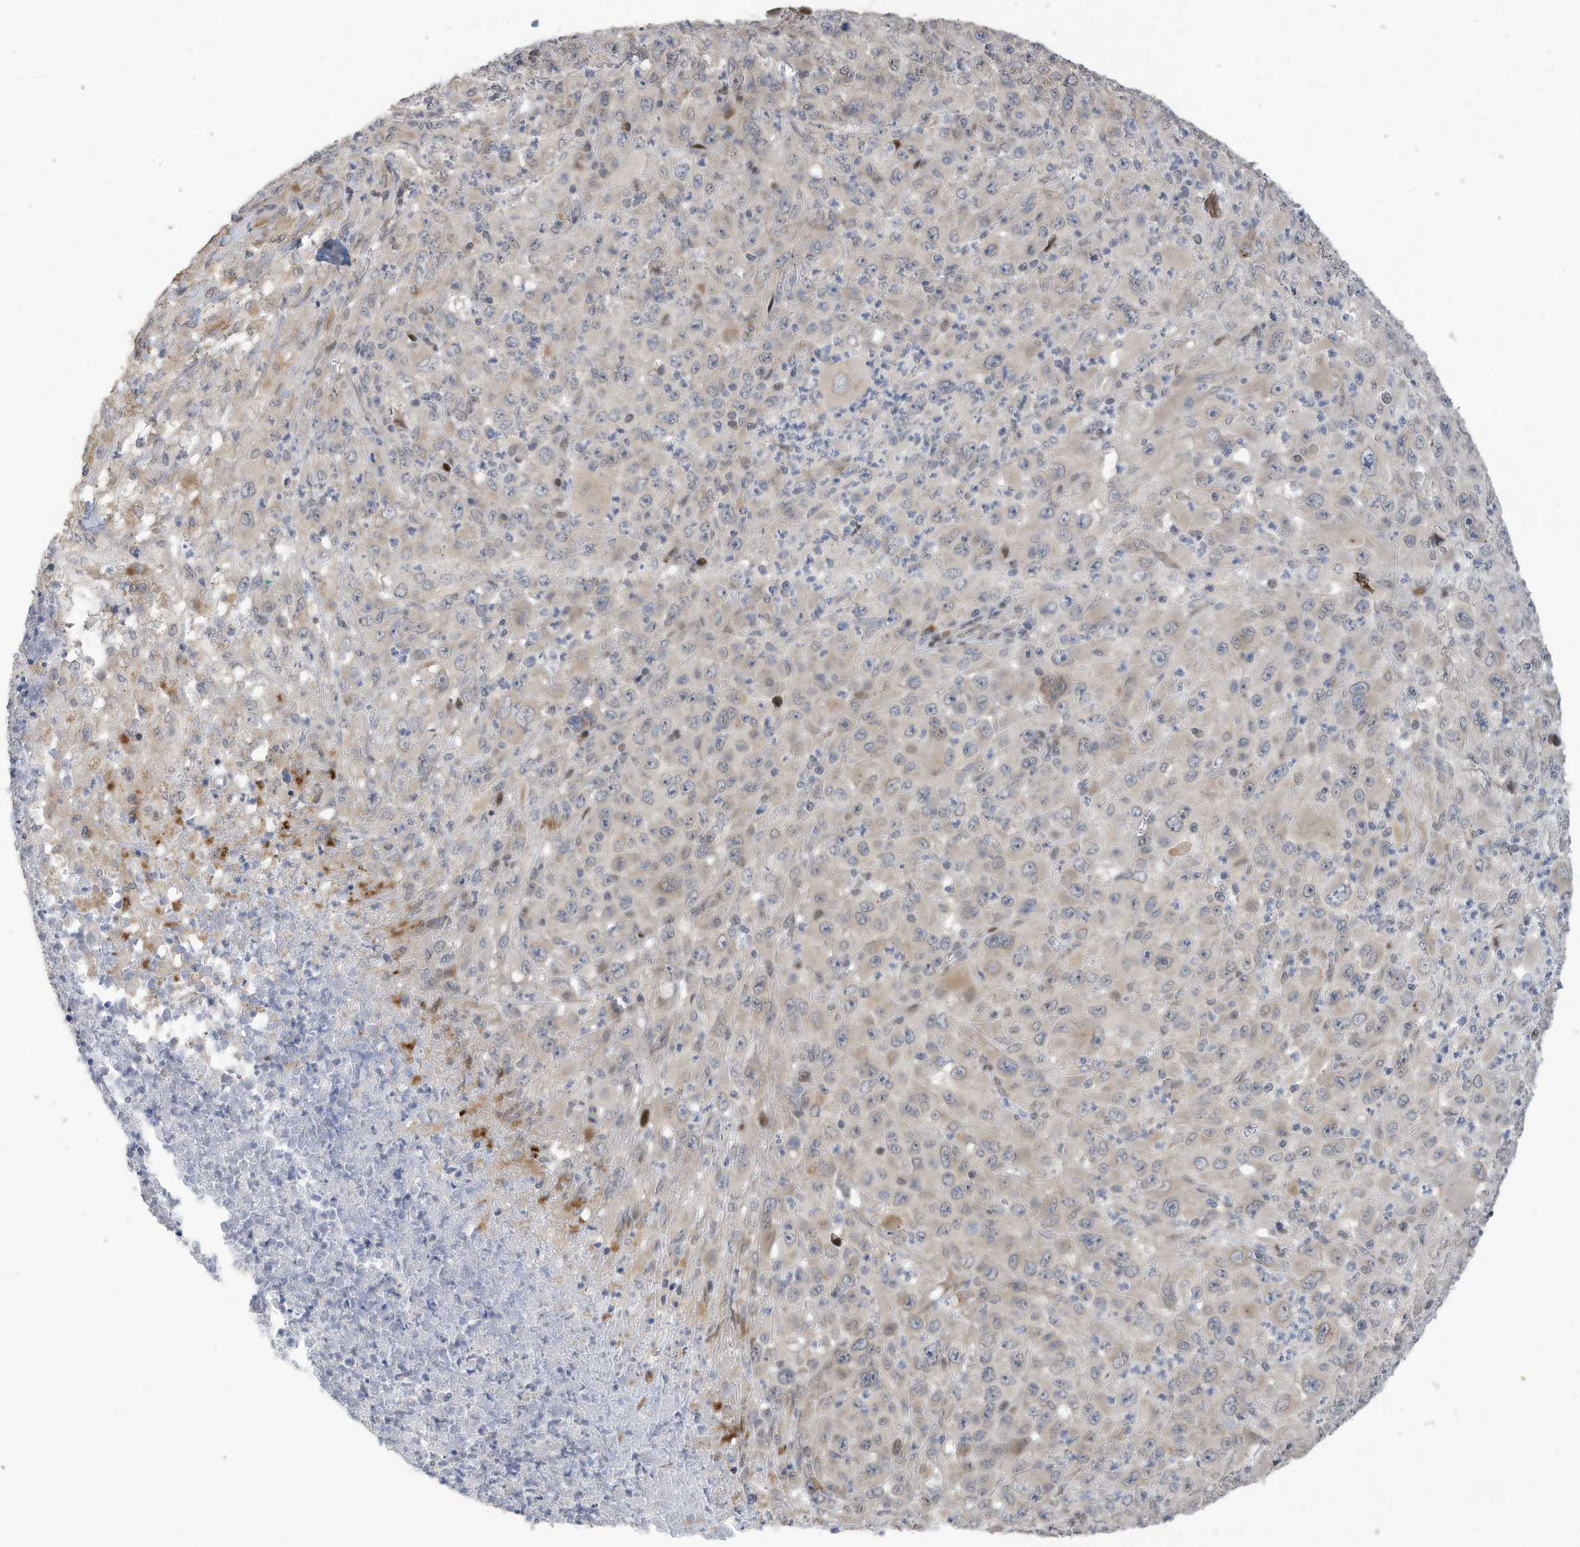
{"staining": {"intensity": "negative", "quantity": "none", "location": "none"}, "tissue": "melanoma", "cell_type": "Tumor cells", "image_type": "cancer", "snomed": [{"axis": "morphology", "description": "Malignant melanoma, Metastatic site"}, {"axis": "topography", "description": "Skin"}], "caption": "The image displays no significant expression in tumor cells of melanoma. (DAB immunohistochemistry visualized using brightfield microscopy, high magnification).", "gene": "RABL3", "patient": {"sex": "female", "age": 56}}